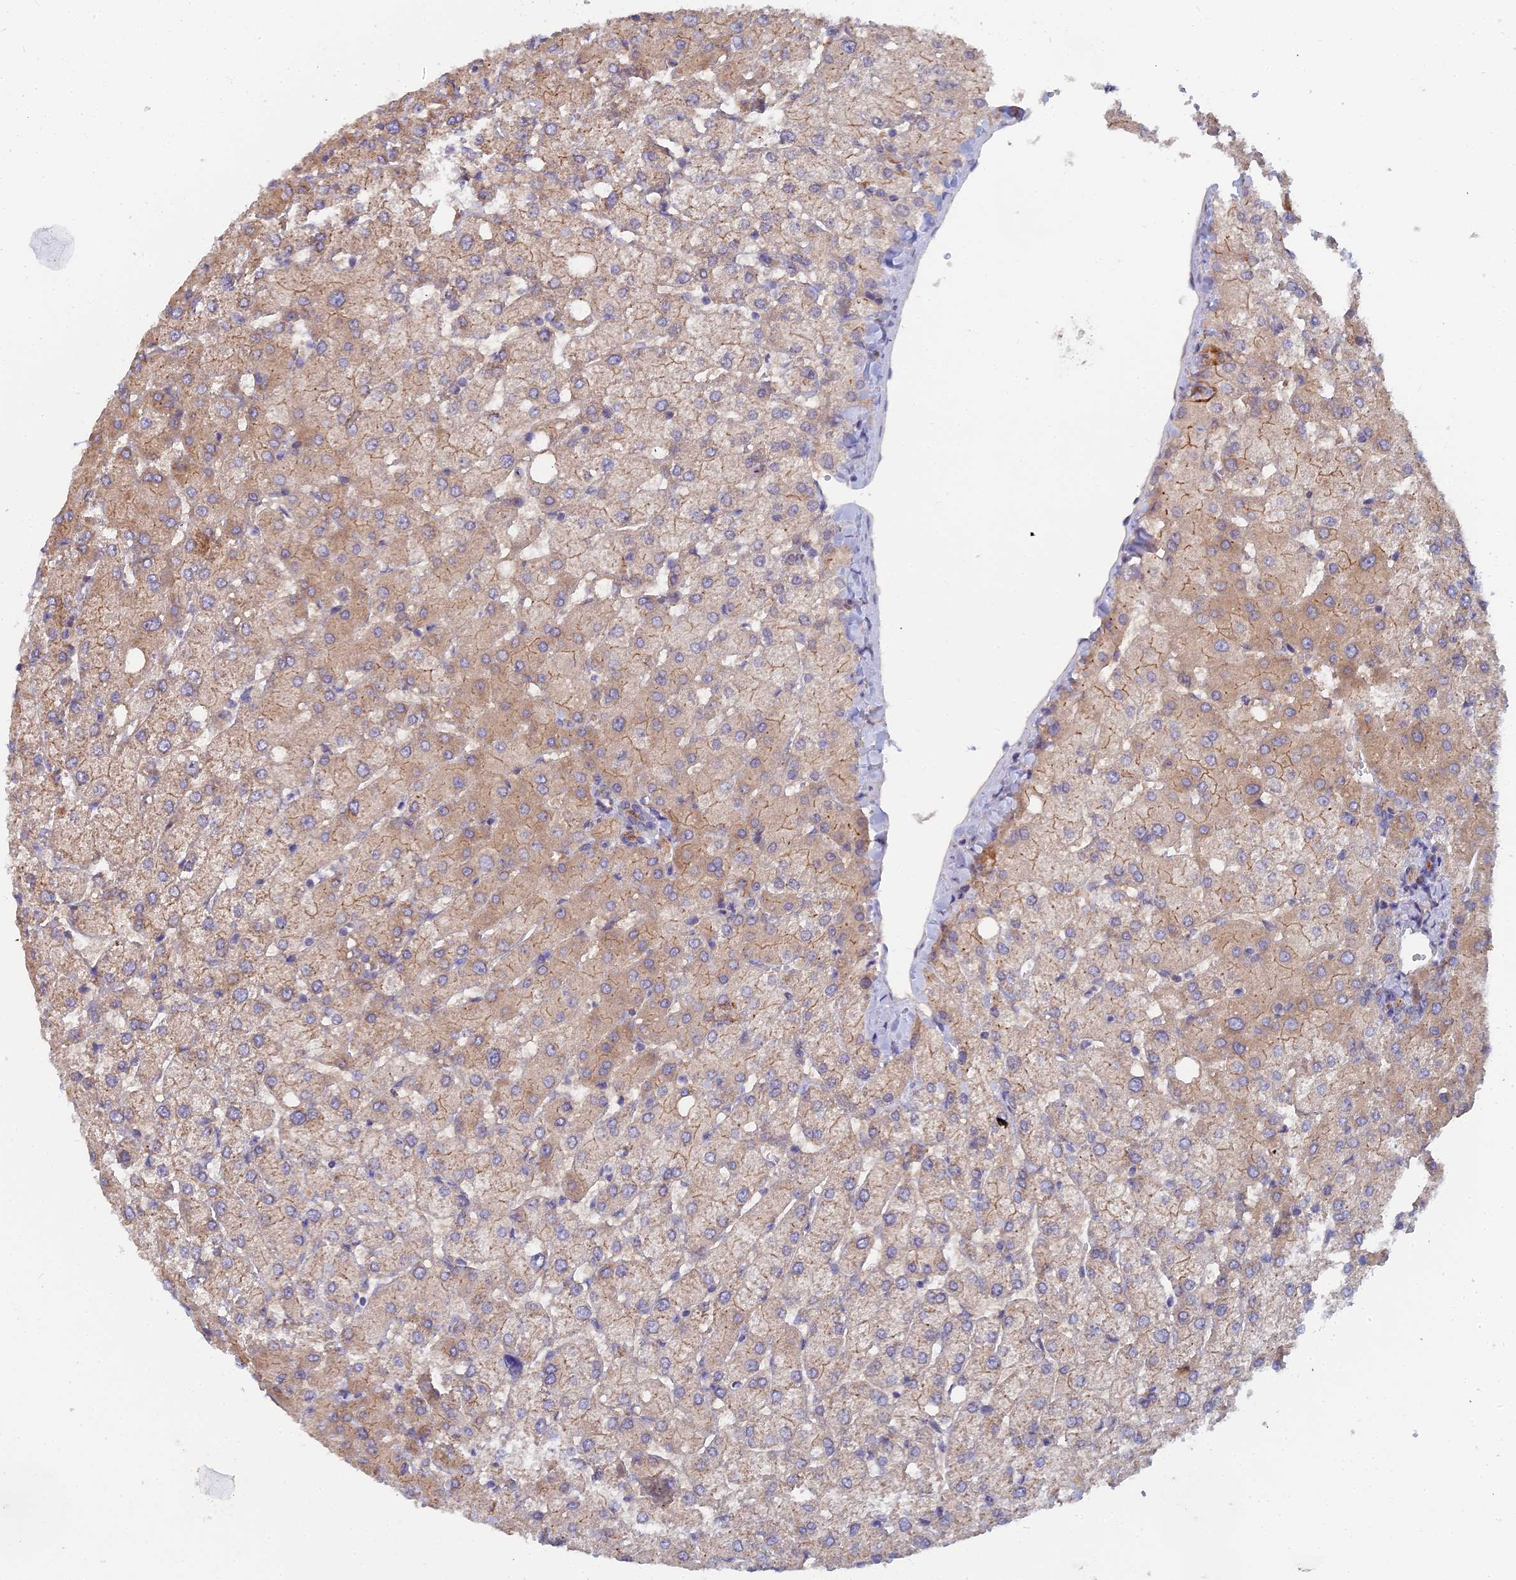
{"staining": {"intensity": "negative", "quantity": "none", "location": "none"}, "tissue": "liver", "cell_type": "Cholangiocytes", "image_type": "normal", "snomed": [{"axis": "morphology", "description": "Normal tissue, NOS"}, {"axis": "topography", "description": "Liver"}], "caption": "Immunohistochemistry photomicrograph of unremarkable liver: liver stained with DAB exhibits no significant protein expression in cholangiocytes. Brightfield microscopy of immunohistochemistry (IHC) stained with DAB (3,3'-diaminobenzidine) (brown) and hematoxylin (blue), captured at high magnification.", "gene": "RDX", "patient": {"sex": "female", "age": 54}}